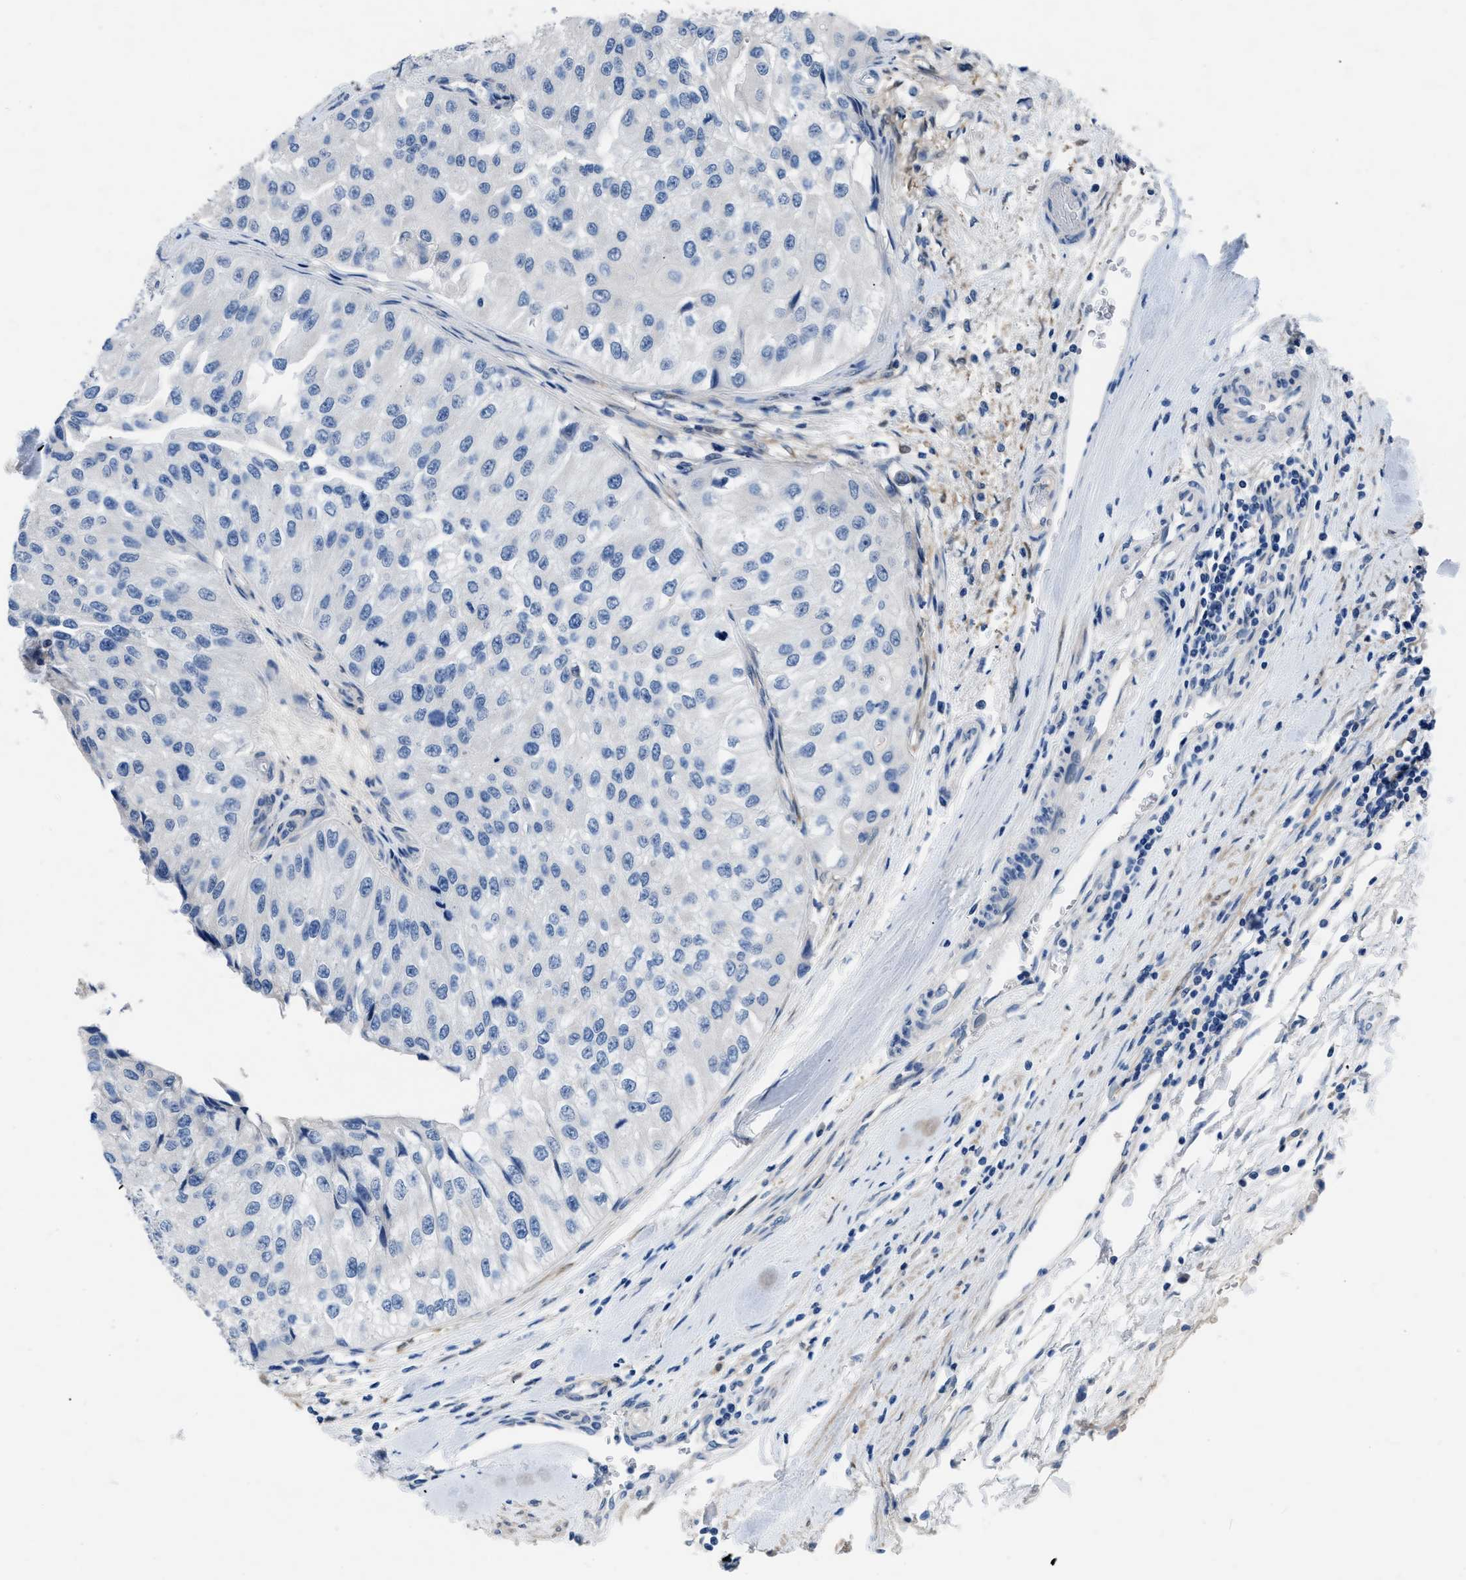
{"staining": {"intensity": "negative", "quantity": "none", "location": "none"}, "tissue": "urothelial cancer", "cell_type": "Tumor cells", "image_type": "cancer", "snomed": [{"axis": "morphology", "description": "Urothelial carcinoma, High grade"}, {"axis": "topography", "description": "Kidney"}, {"axis": "topography", "description": "Urinary bladder"}], "caption": "This is an IHC image of urothelial carcinoma (high-grade). There is no staining in tumor cells.", "gene": "RBP1", "patient": {"sex": "male", "age": 77}}